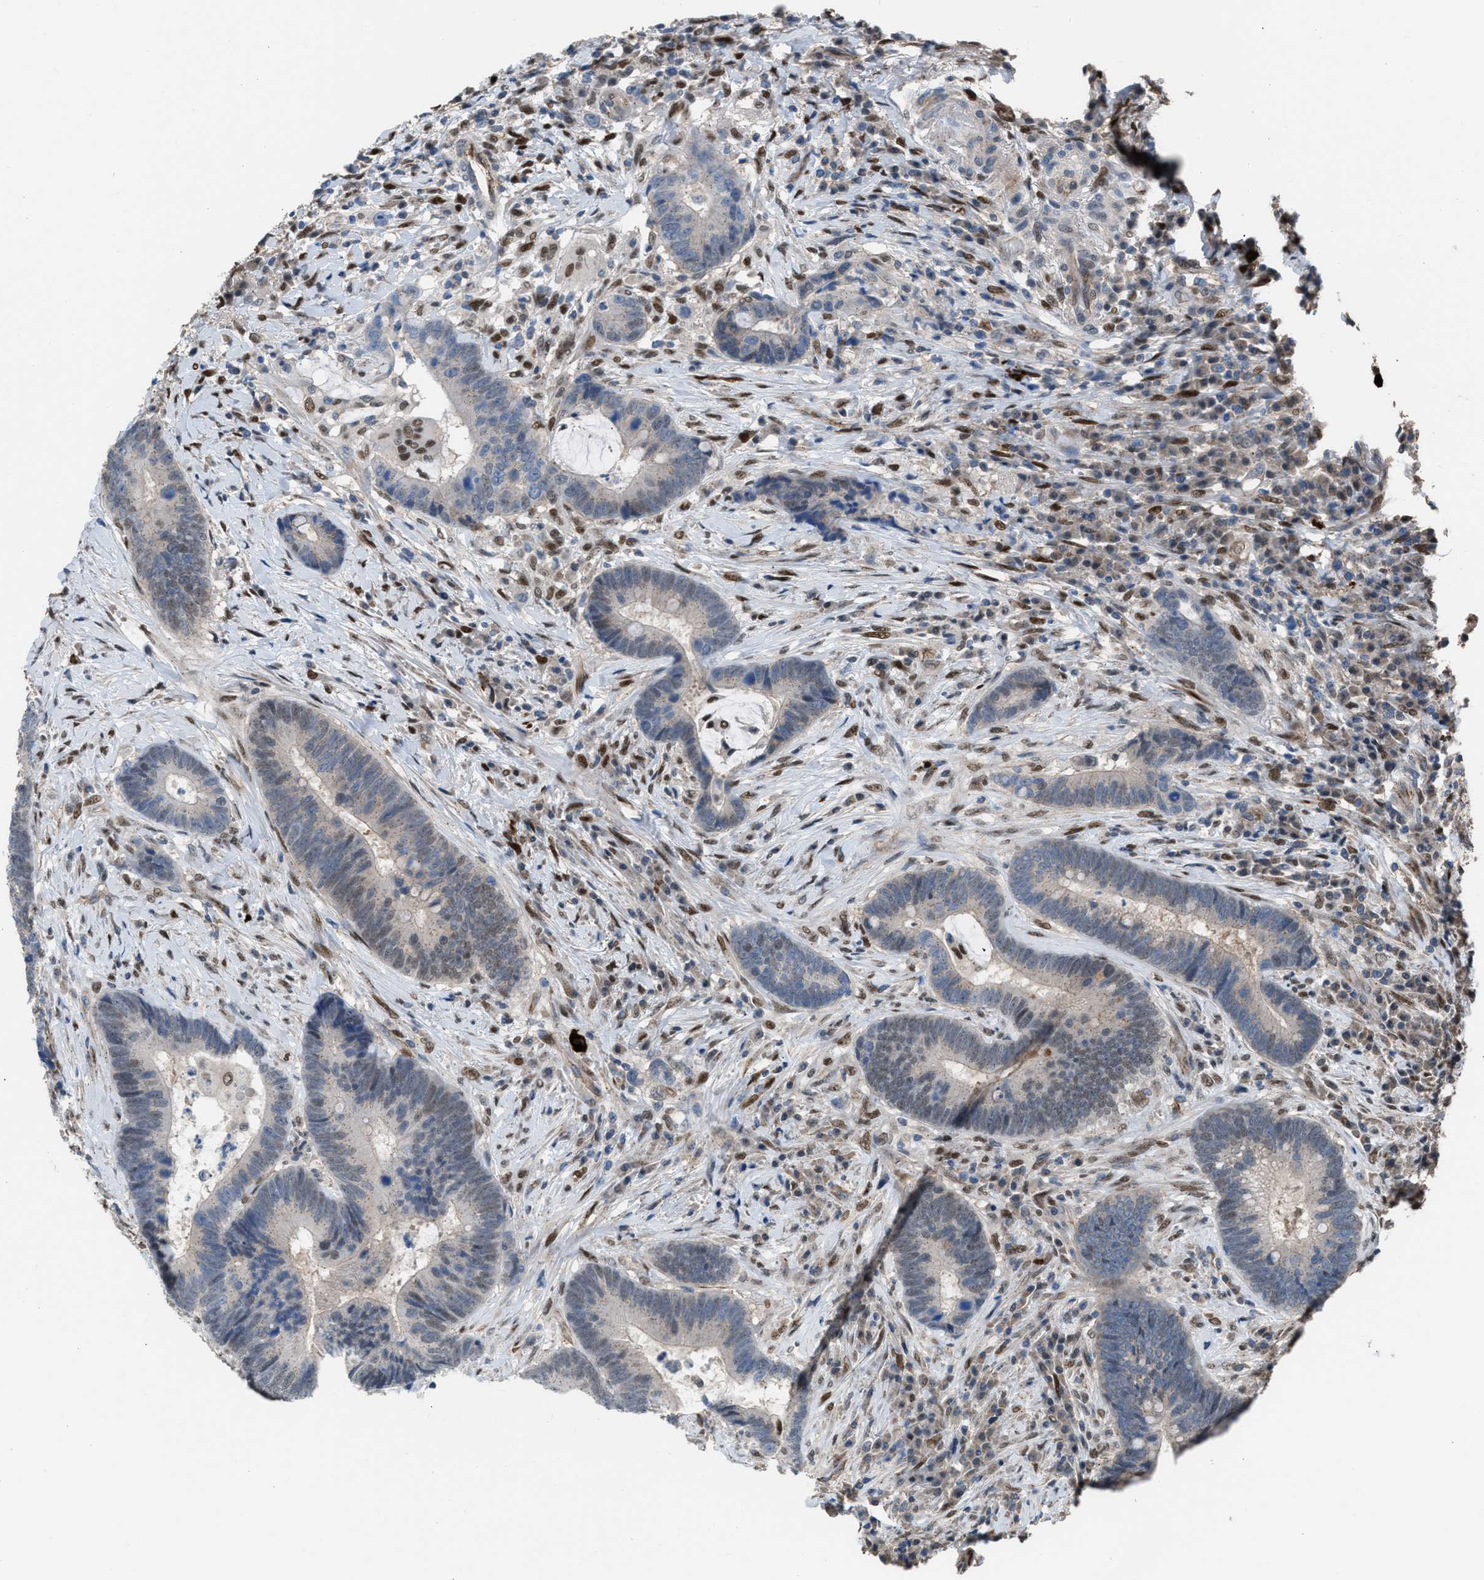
{"staining": {"intensity": "weak", "quantity": "<25%", "location": "cytoplasmic/membranous,nuclear"}, "tissue": "colorectal cancer", "cell_type": "Tumor cells", "image_type": "cancer", "snomed": [{"axis": "morphology", "description": "Adenocarcinoma, NOS"}, {"axis": "topography", "description": "Rectum"}, {"axis": "topography", "description": "Anal"}], "caption": "This is an IHC micrograph of human colorectal cancer. There is no positivity in tumor cells.", "gene": "CRTC1", "patient": {"sex": "female", "age": 89}}